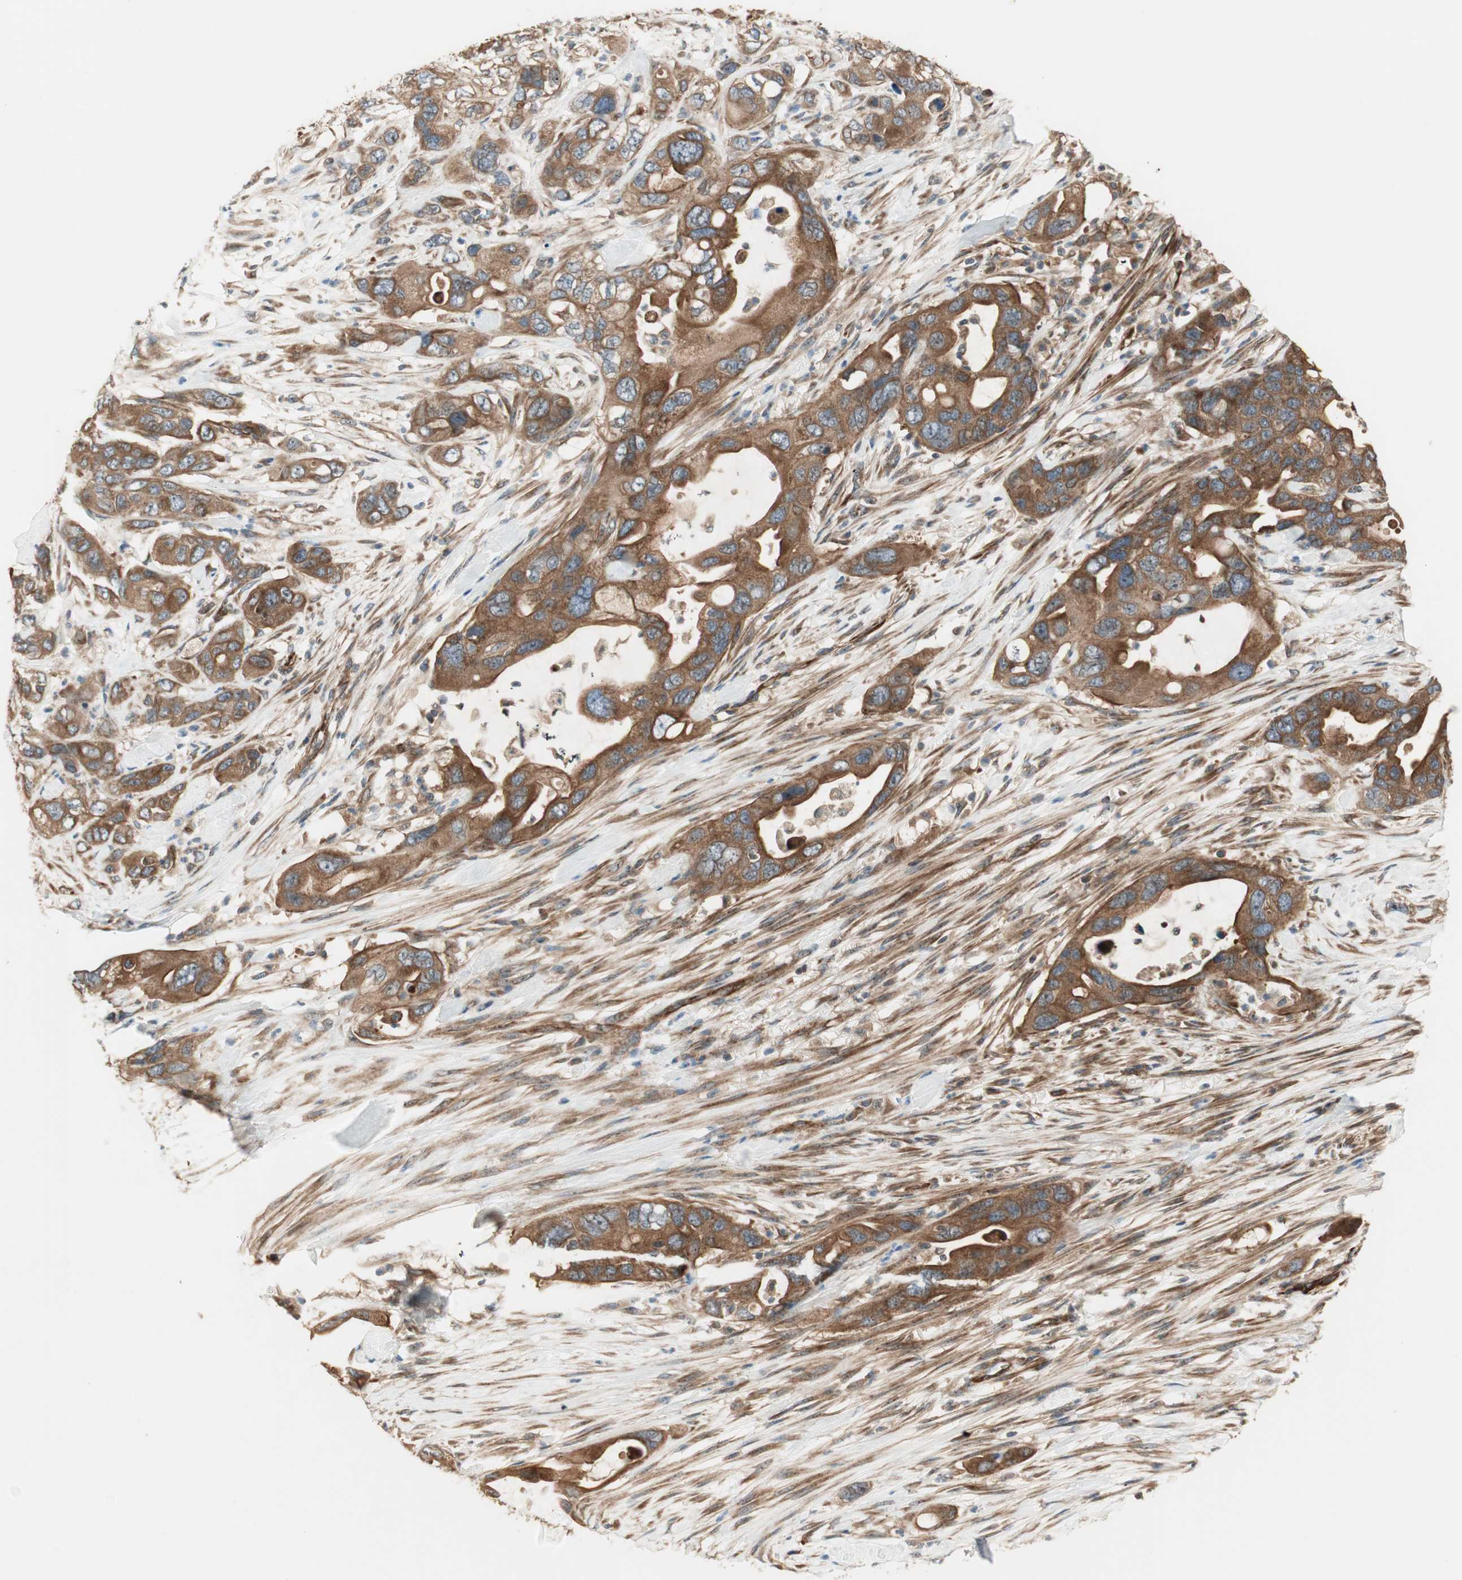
{"staining": {"intensity": "strong", "quantity": ">75%", "location": "cytoplasmic/membranous"}, "tissue": "pancreatic cancer", "cell_type": "Tumor cells", "image_type": "cancer", "snomed": [{"axis": "morphology", "description": "Adenocarcinoma, NOS"}, {"axis": "topography", "description": "Pancreas"}], "caption": "Adenocarcinoma (pancreatic) was stained to show a protein in brown. There is high levels of strong cytoplasmic/membranous positivity in approximately >75% of tumor cells.", "gene": "CTTNBP2NL", "patient": {"sex": "female", "age": 71}}